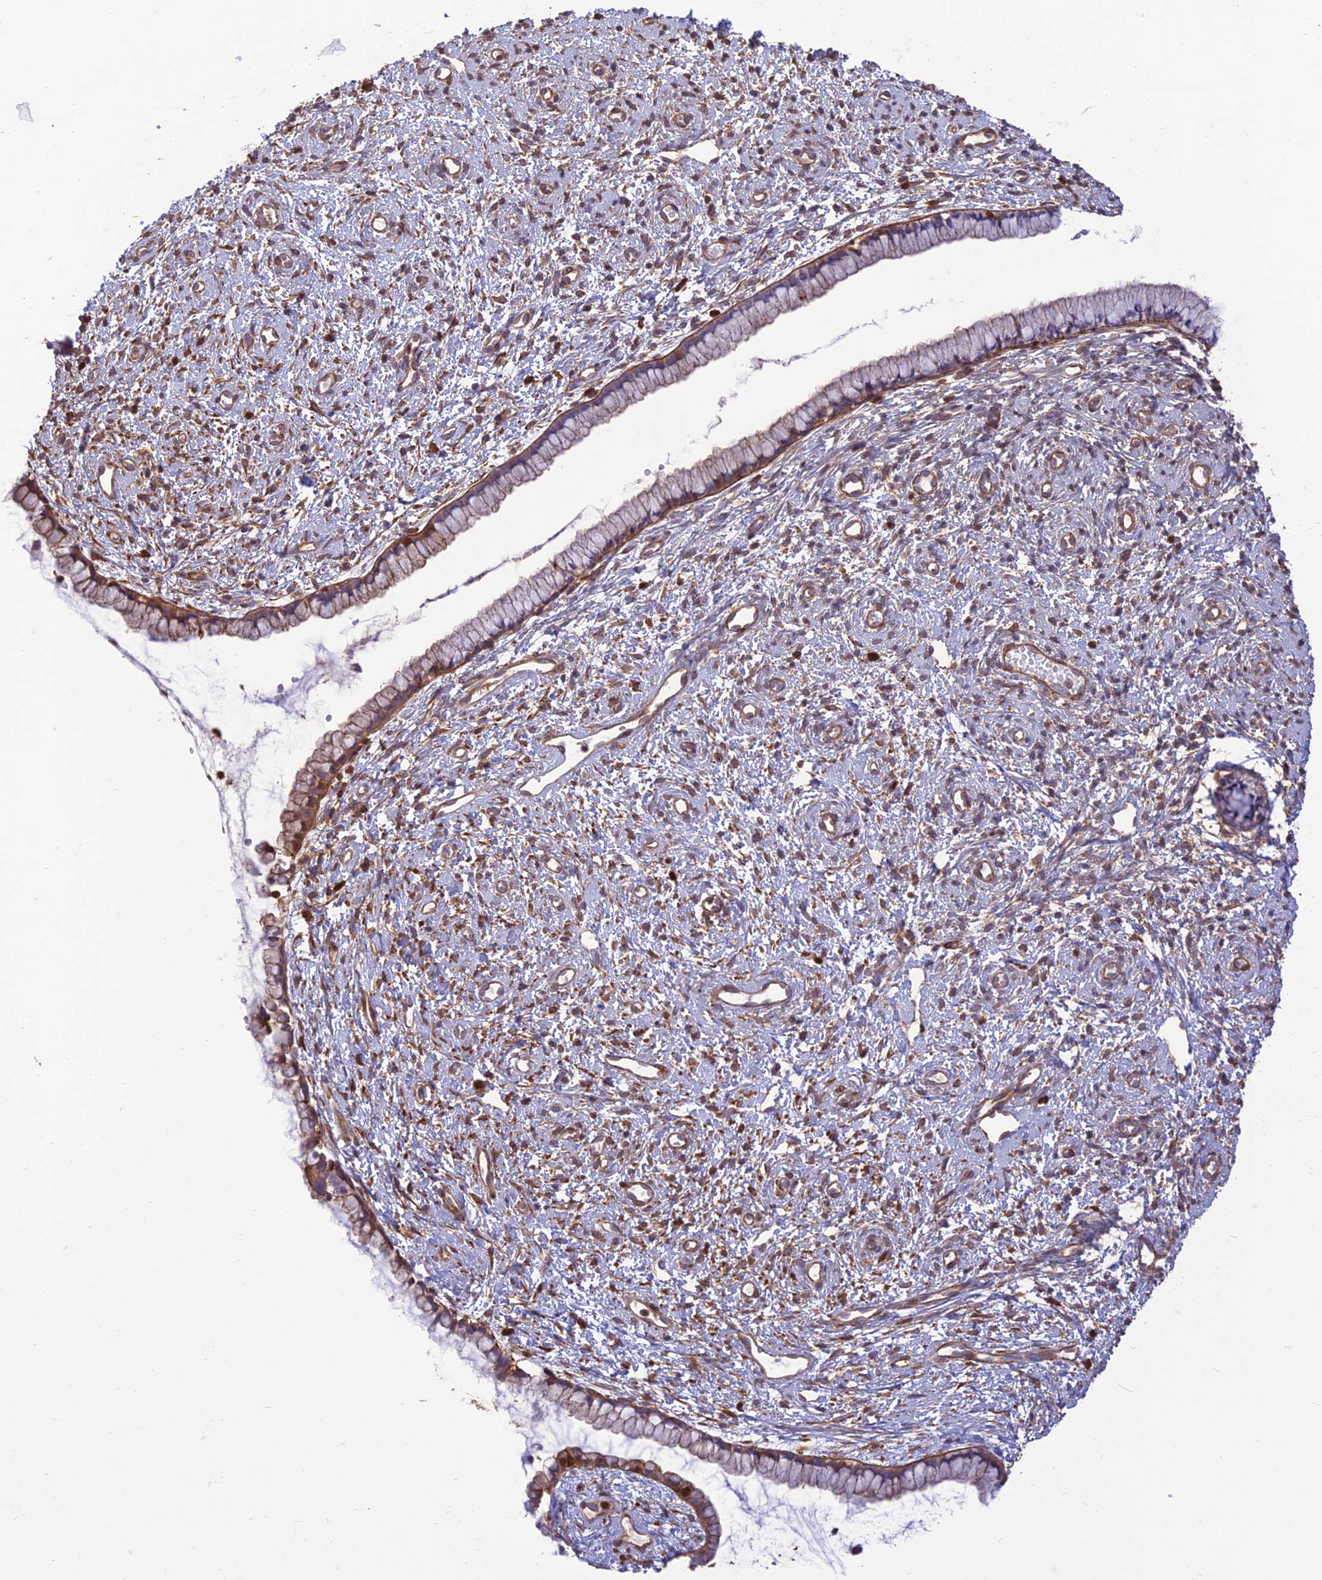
{"staining": {"intensity": "moderate", "quantity": "25%-75%", "location": "cytoplasmic/membranous"}, "tissue": "cervix", "cell_type": "Glandular cells", "image_type": "normal", "snomed": [{"axis": "morphology", "description": "Normal tissue, NOS"}, {"axis": "topography", "description": "Cervix"}], "caption": "This photomicrograph reveals immunohistochemistry staining of unremarkable human cervix, with medium moderate cytoplasmic/membranous expression in about 25%-75% of glandular cells.", "gene": "HPSE2", "patient": {"sex": "female", "age": 57}}